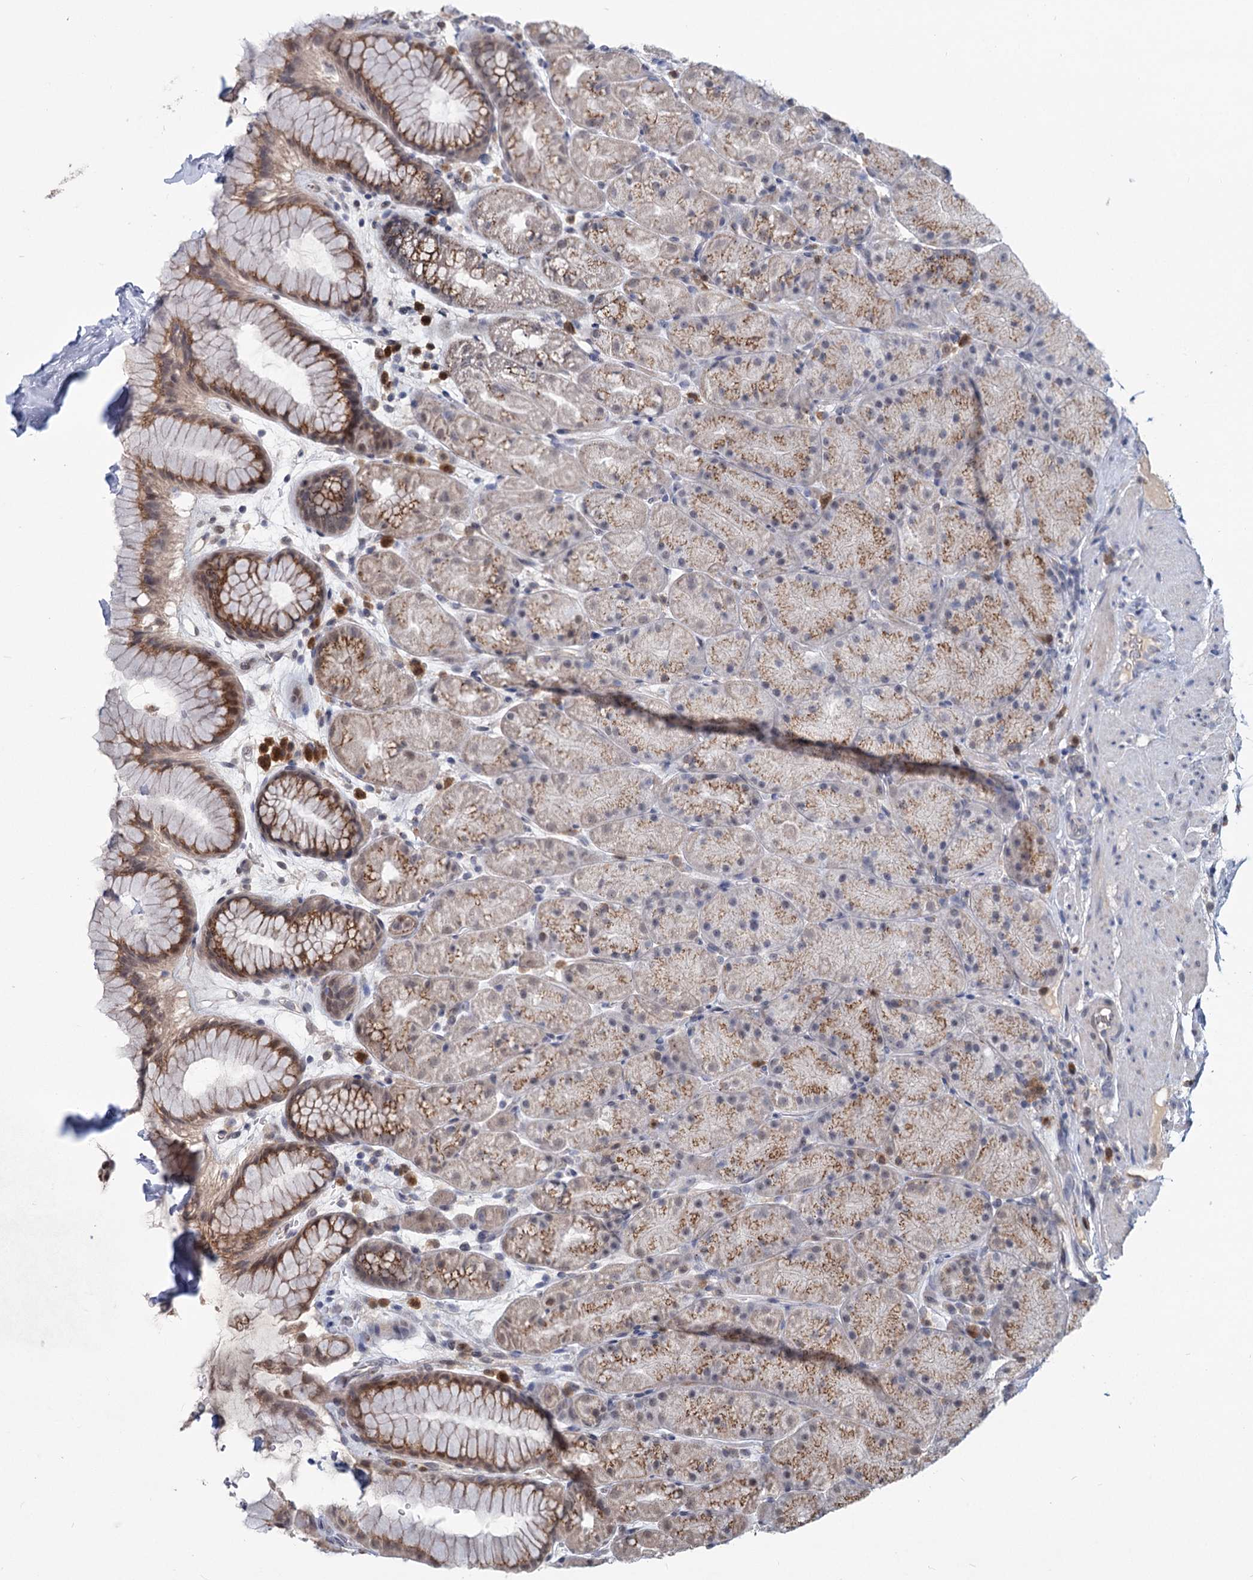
{"staining": {"intensity": "moderate", "quantity": "25%-75%", "location": "cytoplasmic/membranous"}, "tissue": "stomach", "cell_type": "Glandular cells", "image_type": "normal", "snomed": [{"axis": "morphology", "description": "Normal tissue, NOS"}, {"axis": "topography", "description": "Stomach, upper"}, {"axis": "topography", "description": "Stomach, lower"}], "caption": "There is medium levels of moderate cytoplasmic/membranous expression in glandular cells of benign stomach, as demonstrated by immunohistochemical staining (brown color).", "gene": "STAP1", "patient": {"sex": "male", "age": 67}}